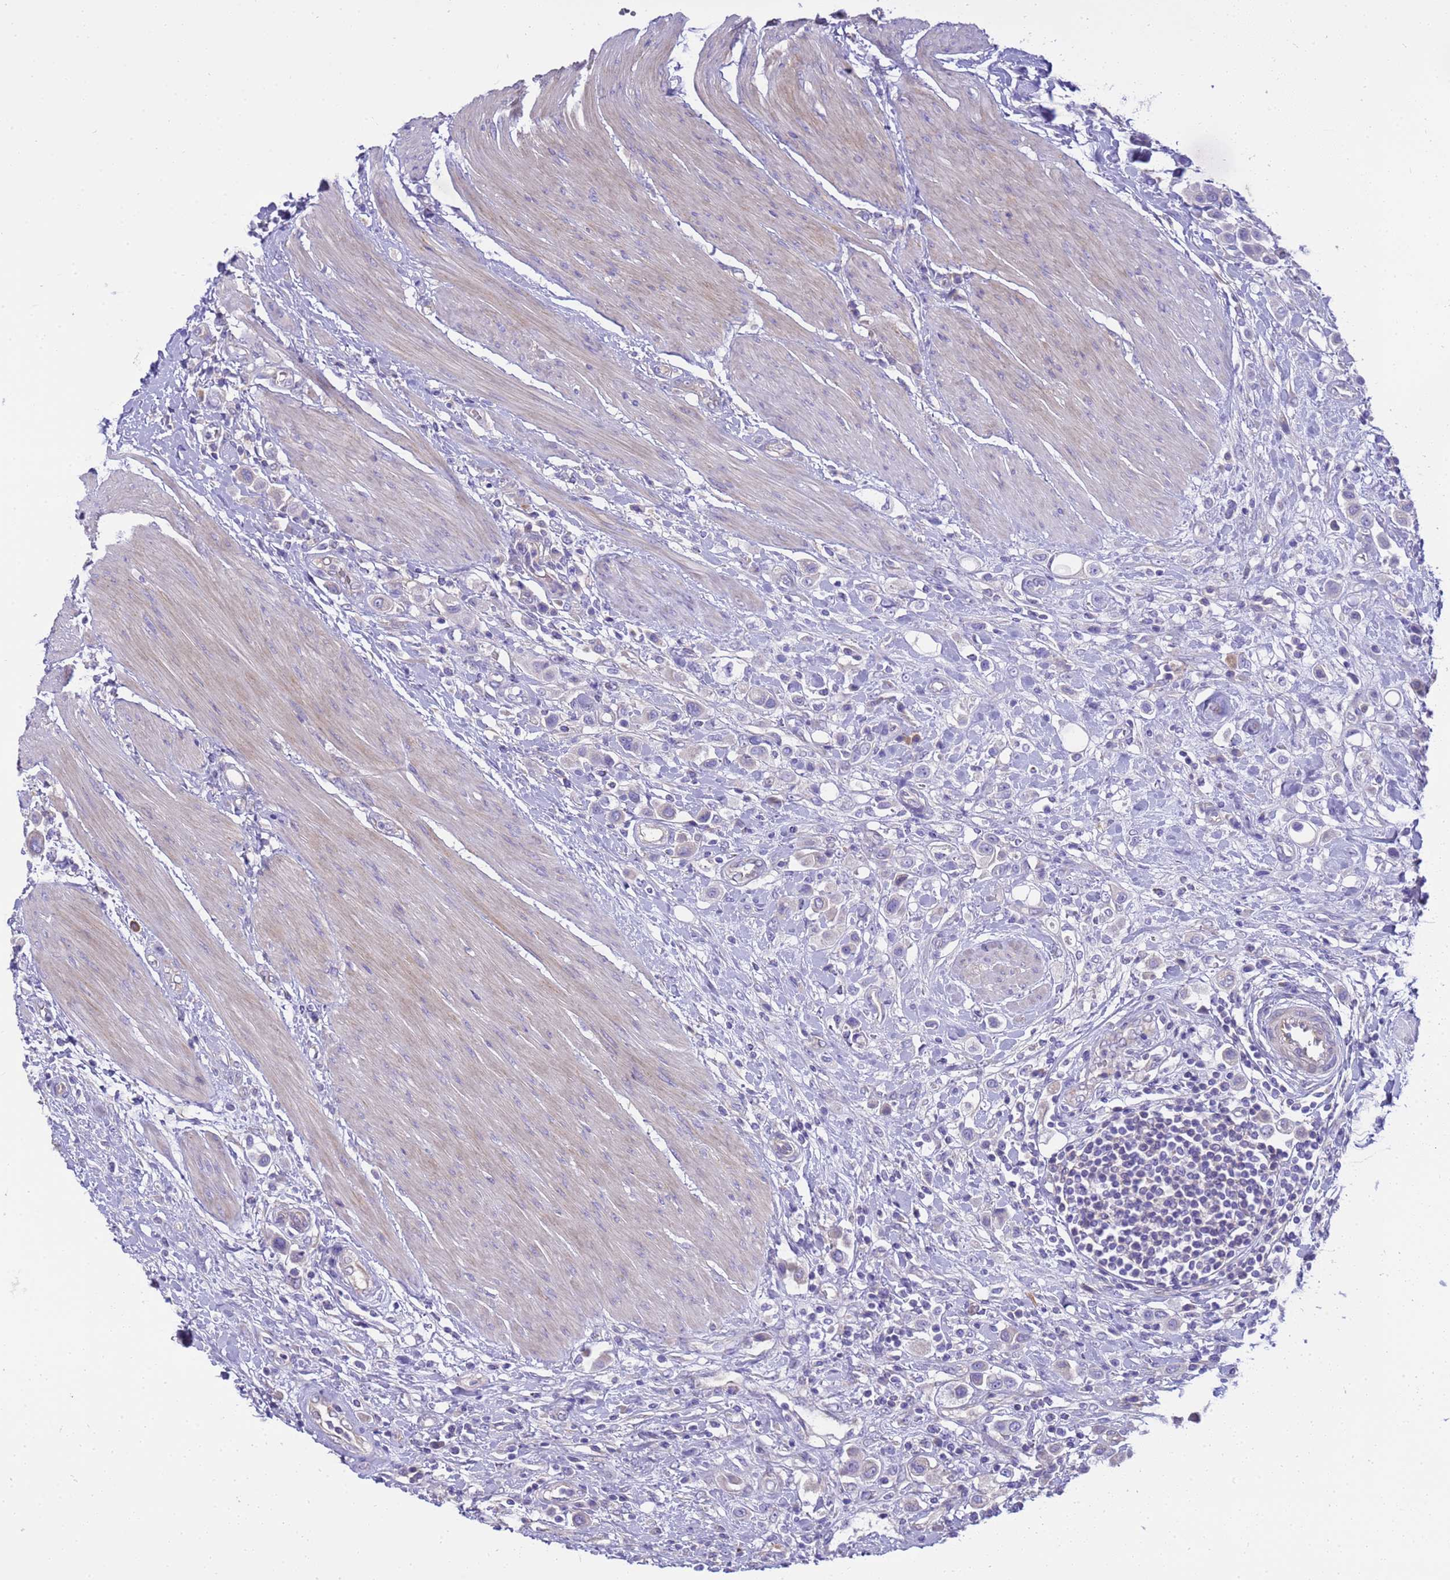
{"staining": {"intensity": "negative", "quantity": "none", "location": "none"}, "tissue": "urothelial cancer", "cell_type": "Tumor cells", "image_type": "cancer", "snomed": [{"axis": "morphology", "description": "Urothelial carcinoma, High grade"}, {"axis": "topography", "description": "Urinary bladder"}], "caption": "This is an immunohistochemistry image of urothelial cancer. There is no expression in tumor cells.", "gene": "RIPPLY2", "patient": {"sex": "male", "age": 50}}